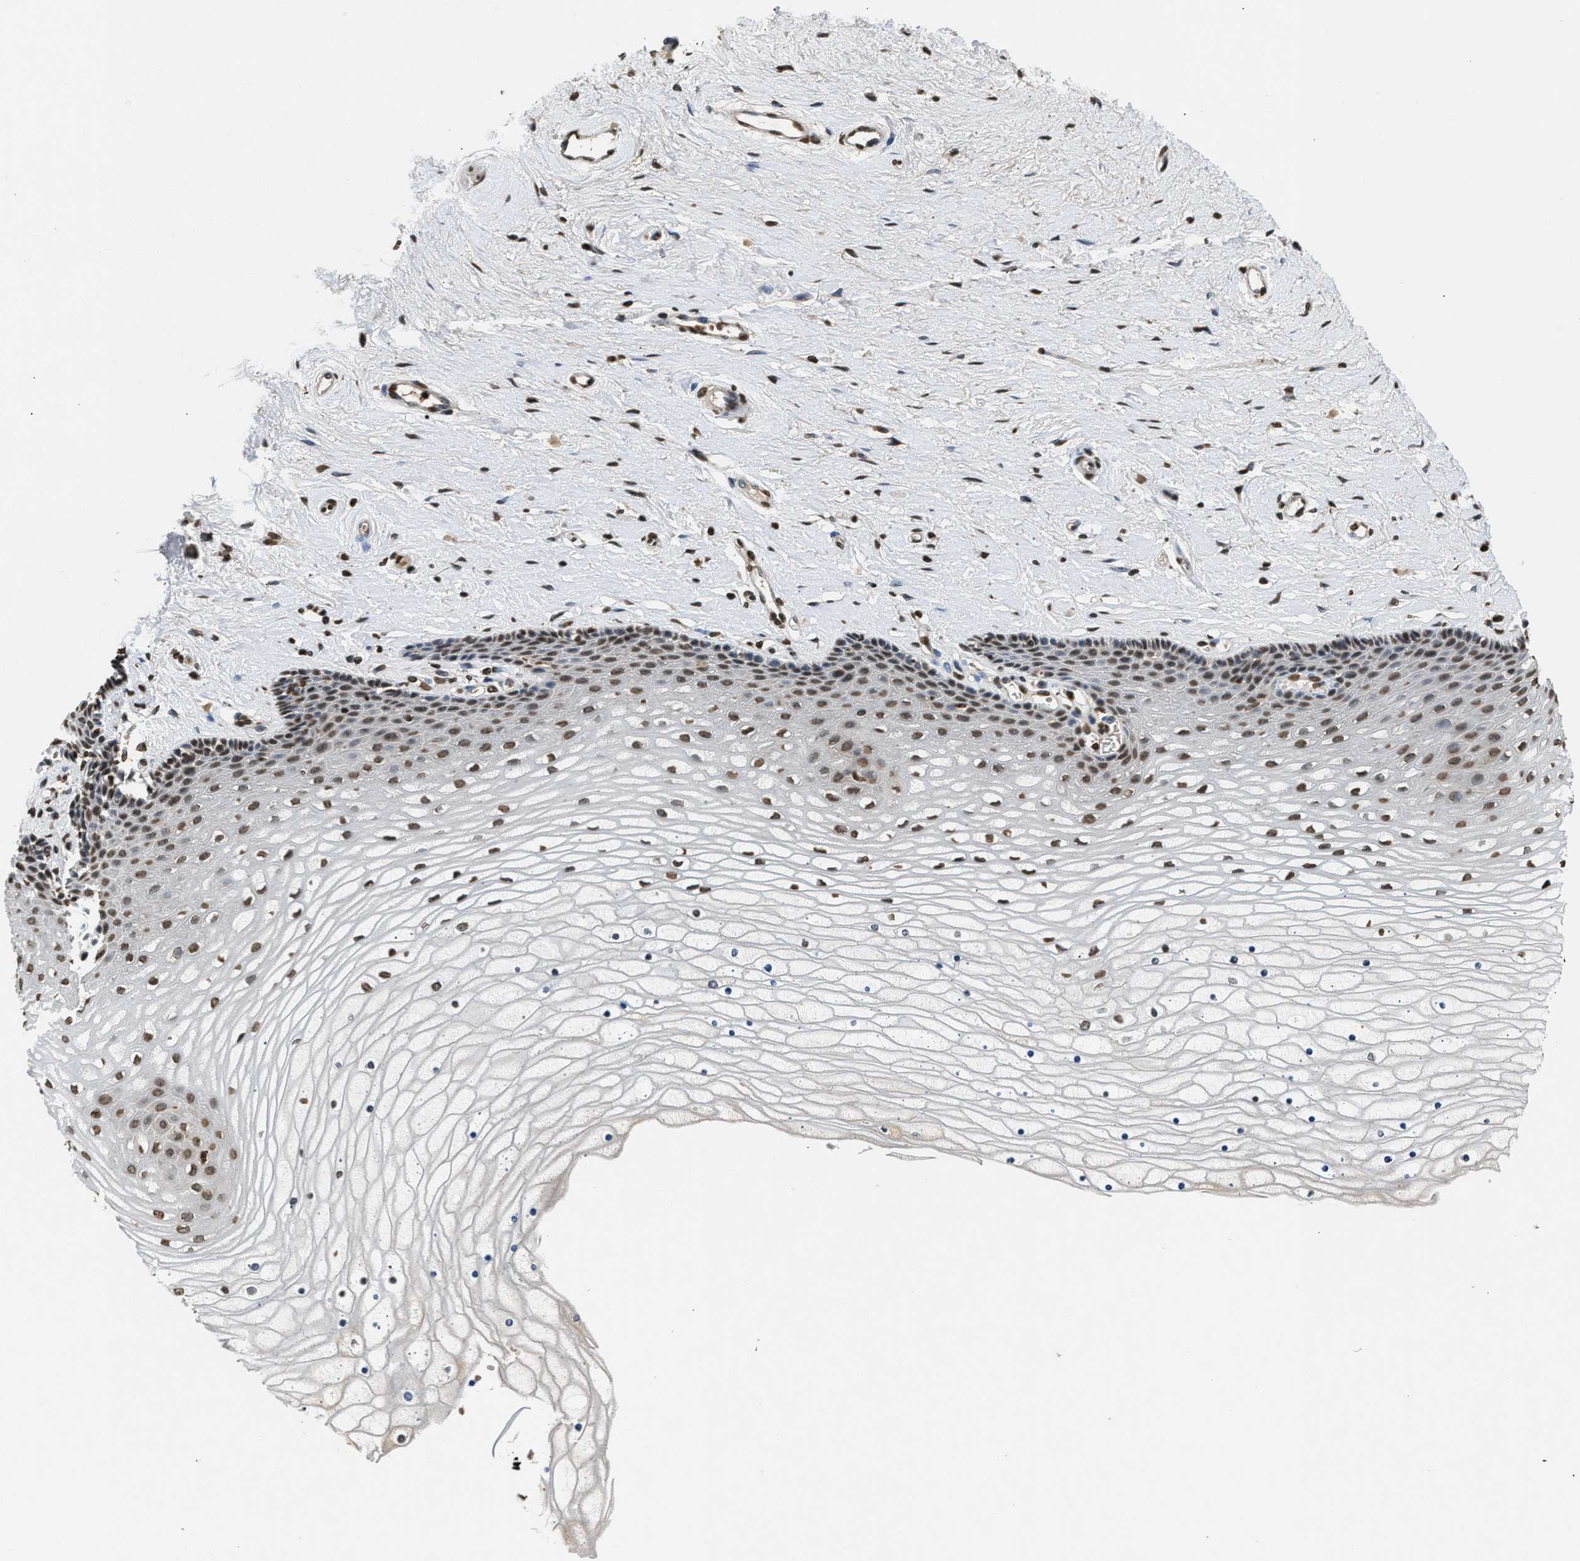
{"staining": {"intensity": "moderate", "quantity": "<25%", "location": "nuclear"}, "tissue": "cervix", "cell_type": "Glandular cells", "image_type": "normal", "snomed": [{"axis": "morphology", "description": "Normal tissue, NOS"}, {"axis": "topography", "description": "Cervix"}], "caption": "High-magnification brightfield microscopy of normal cervix stained with DAB (3,3'-diaminobenzidine) (brown) and counterstained with hematoxylin (blue). glandular cells exhibit moderate nuclear expression is seen in about<25% of cells. Nuclei are stained in blue.", "gene": "DNASE1L3", "patient": {"sex": "female", "age": 39}}